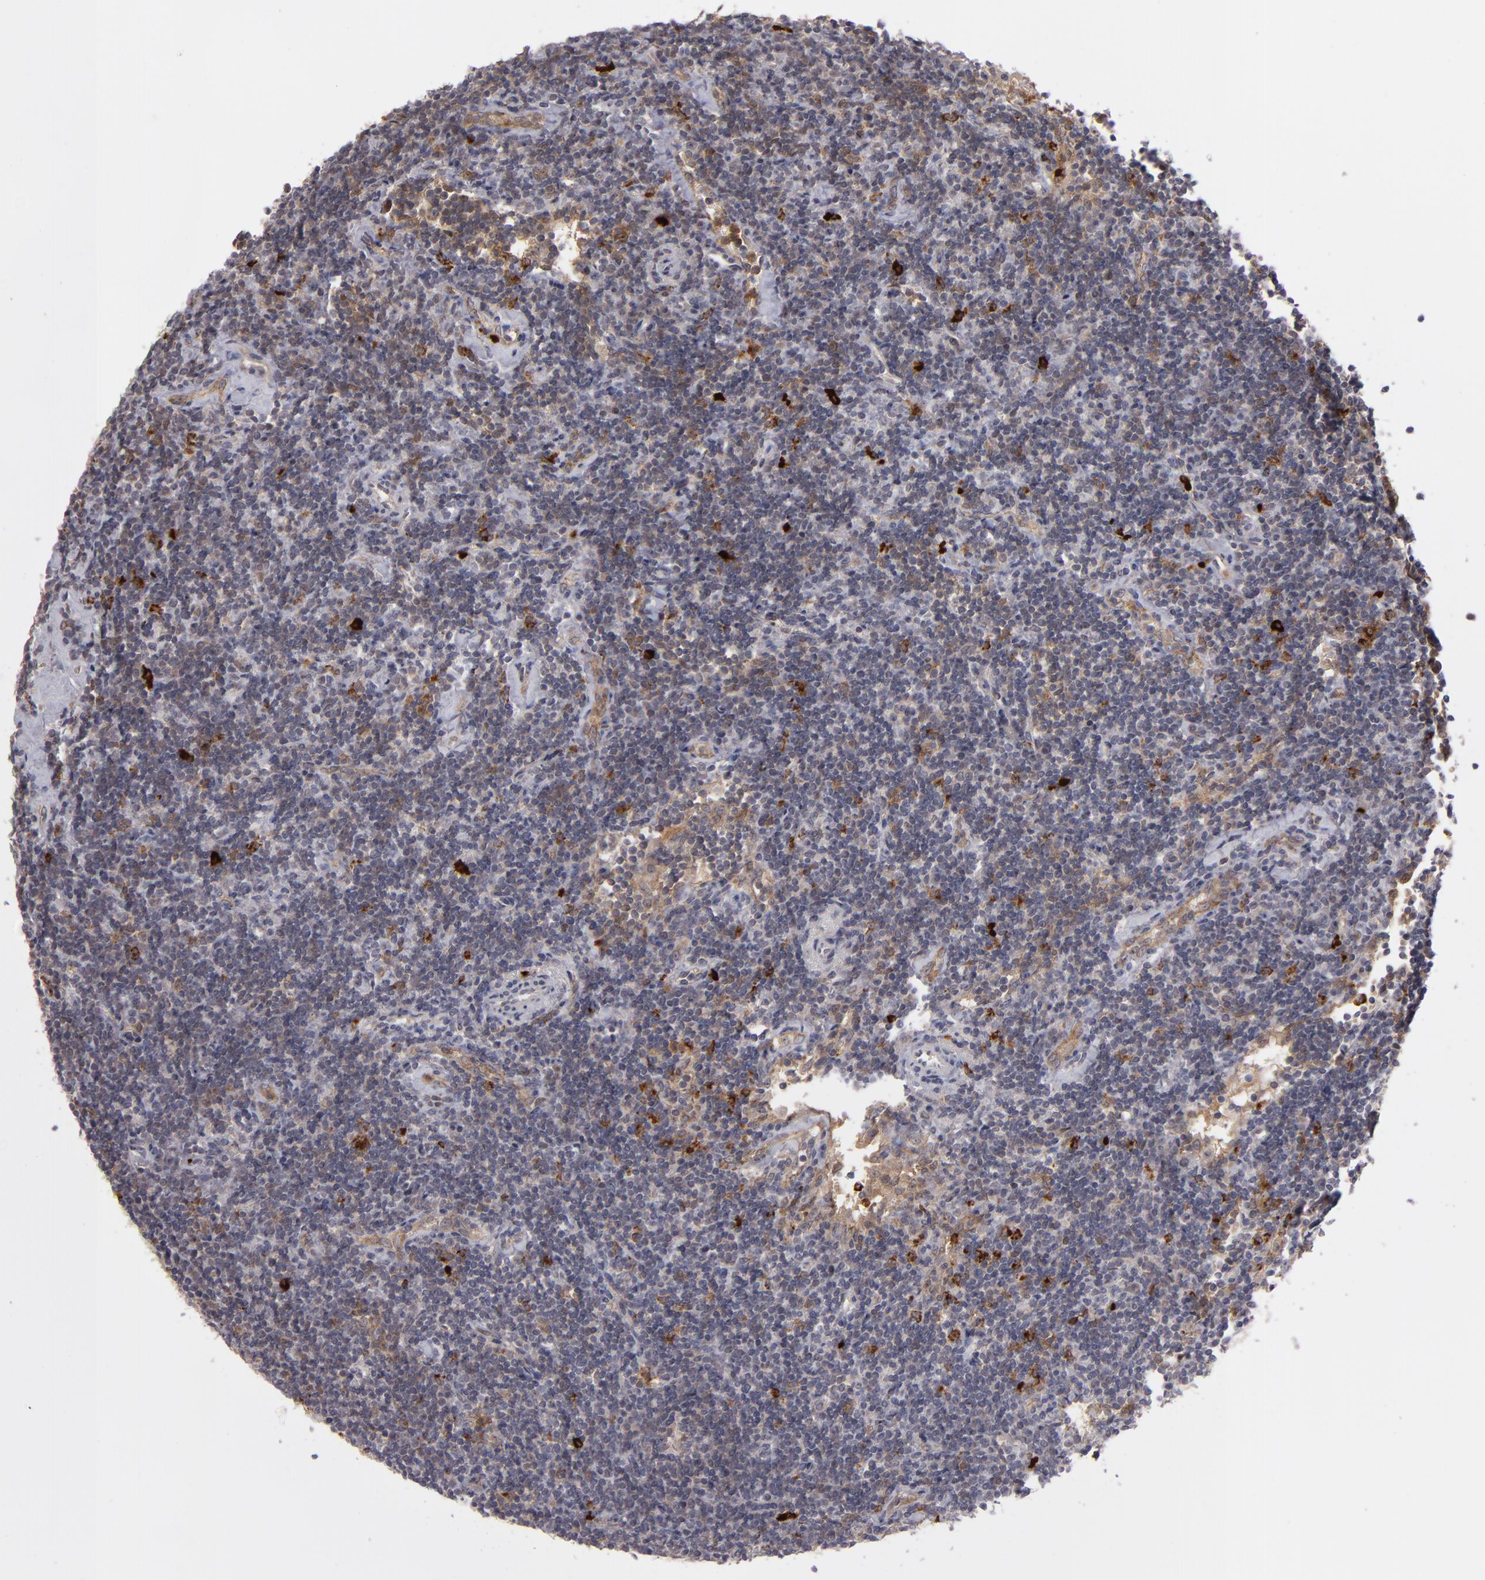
{"staining": {"intensity": "strong", "quantity": "<25%", "location": "cytoplasmic/membranous"}, "tissue": "lymphoma", "cell_type": "Tumor cells", "image_type": "cancer", "snomed": [{"axis": "morphology", "description": "Malignant lymphoma, non-Hodgkin's type, Low grade"}, {"axis": "topography", "description": "Lymph node"}], "caption": "IHC of lymphoma reveals medium levels of strong cytoplasmic/membranous positivity in about <25% of tumor cells.", "gene": "STX3", "patient": {"sex": "male", "age": 70}}